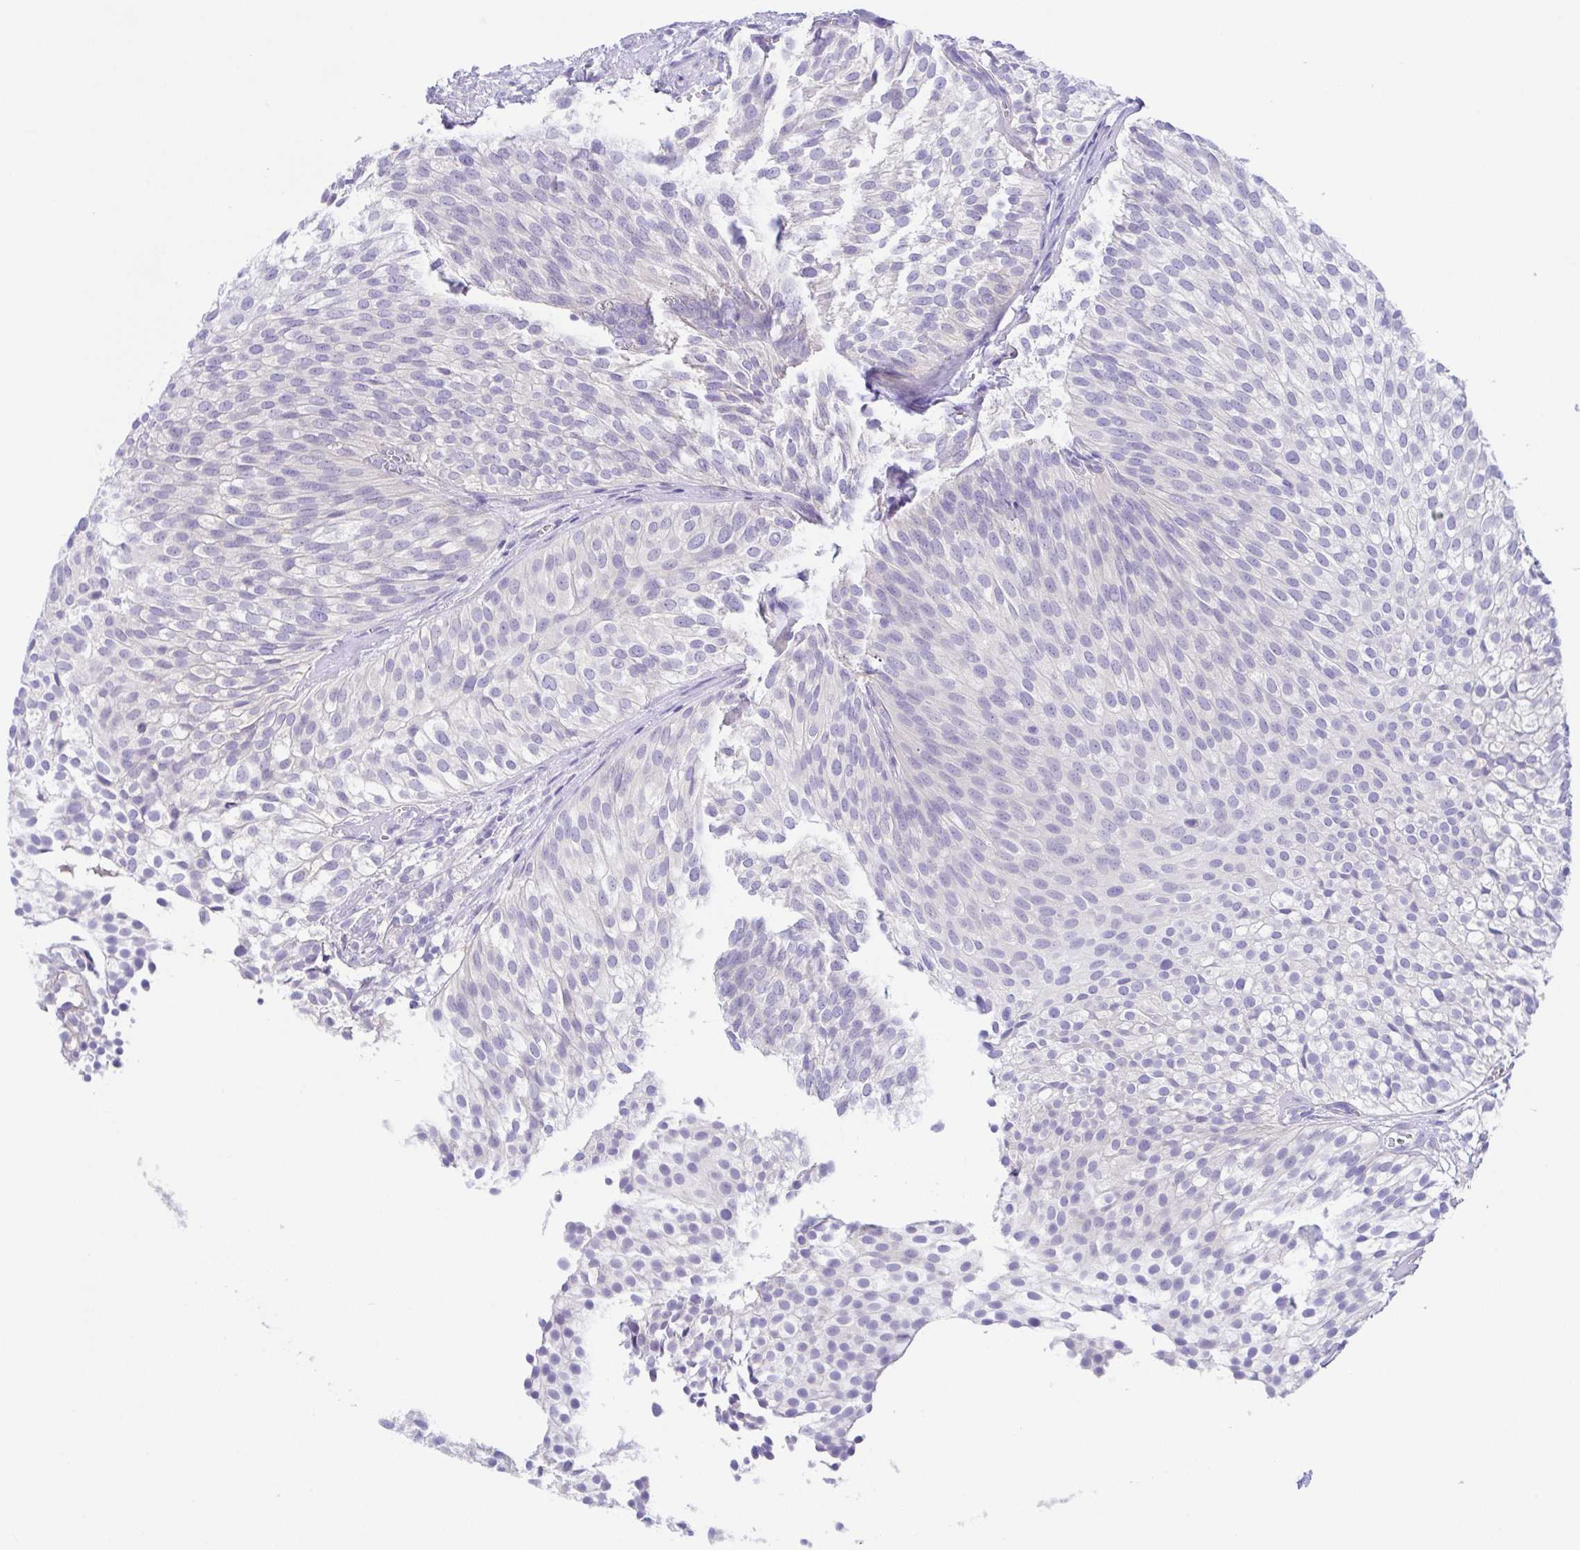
{"staining": {"intensity": "negative", "quantity": "none", "location": "none"}, "tissue": "urothelial cancer", "cell_type": "Tumor cells", "image_type": "cancer", "snomed": [{"axis": "morphology", "description": "Urothelial carcinoma, Low grade"}, {"axis": "topography", "description": "Urinary bladder"}], "caption": "Urothelial cancer stained for a protein using IHC shows no expression tumor cells.", "gene": "KRTDAP", "patient": {"sex": "male", "age": 91}}